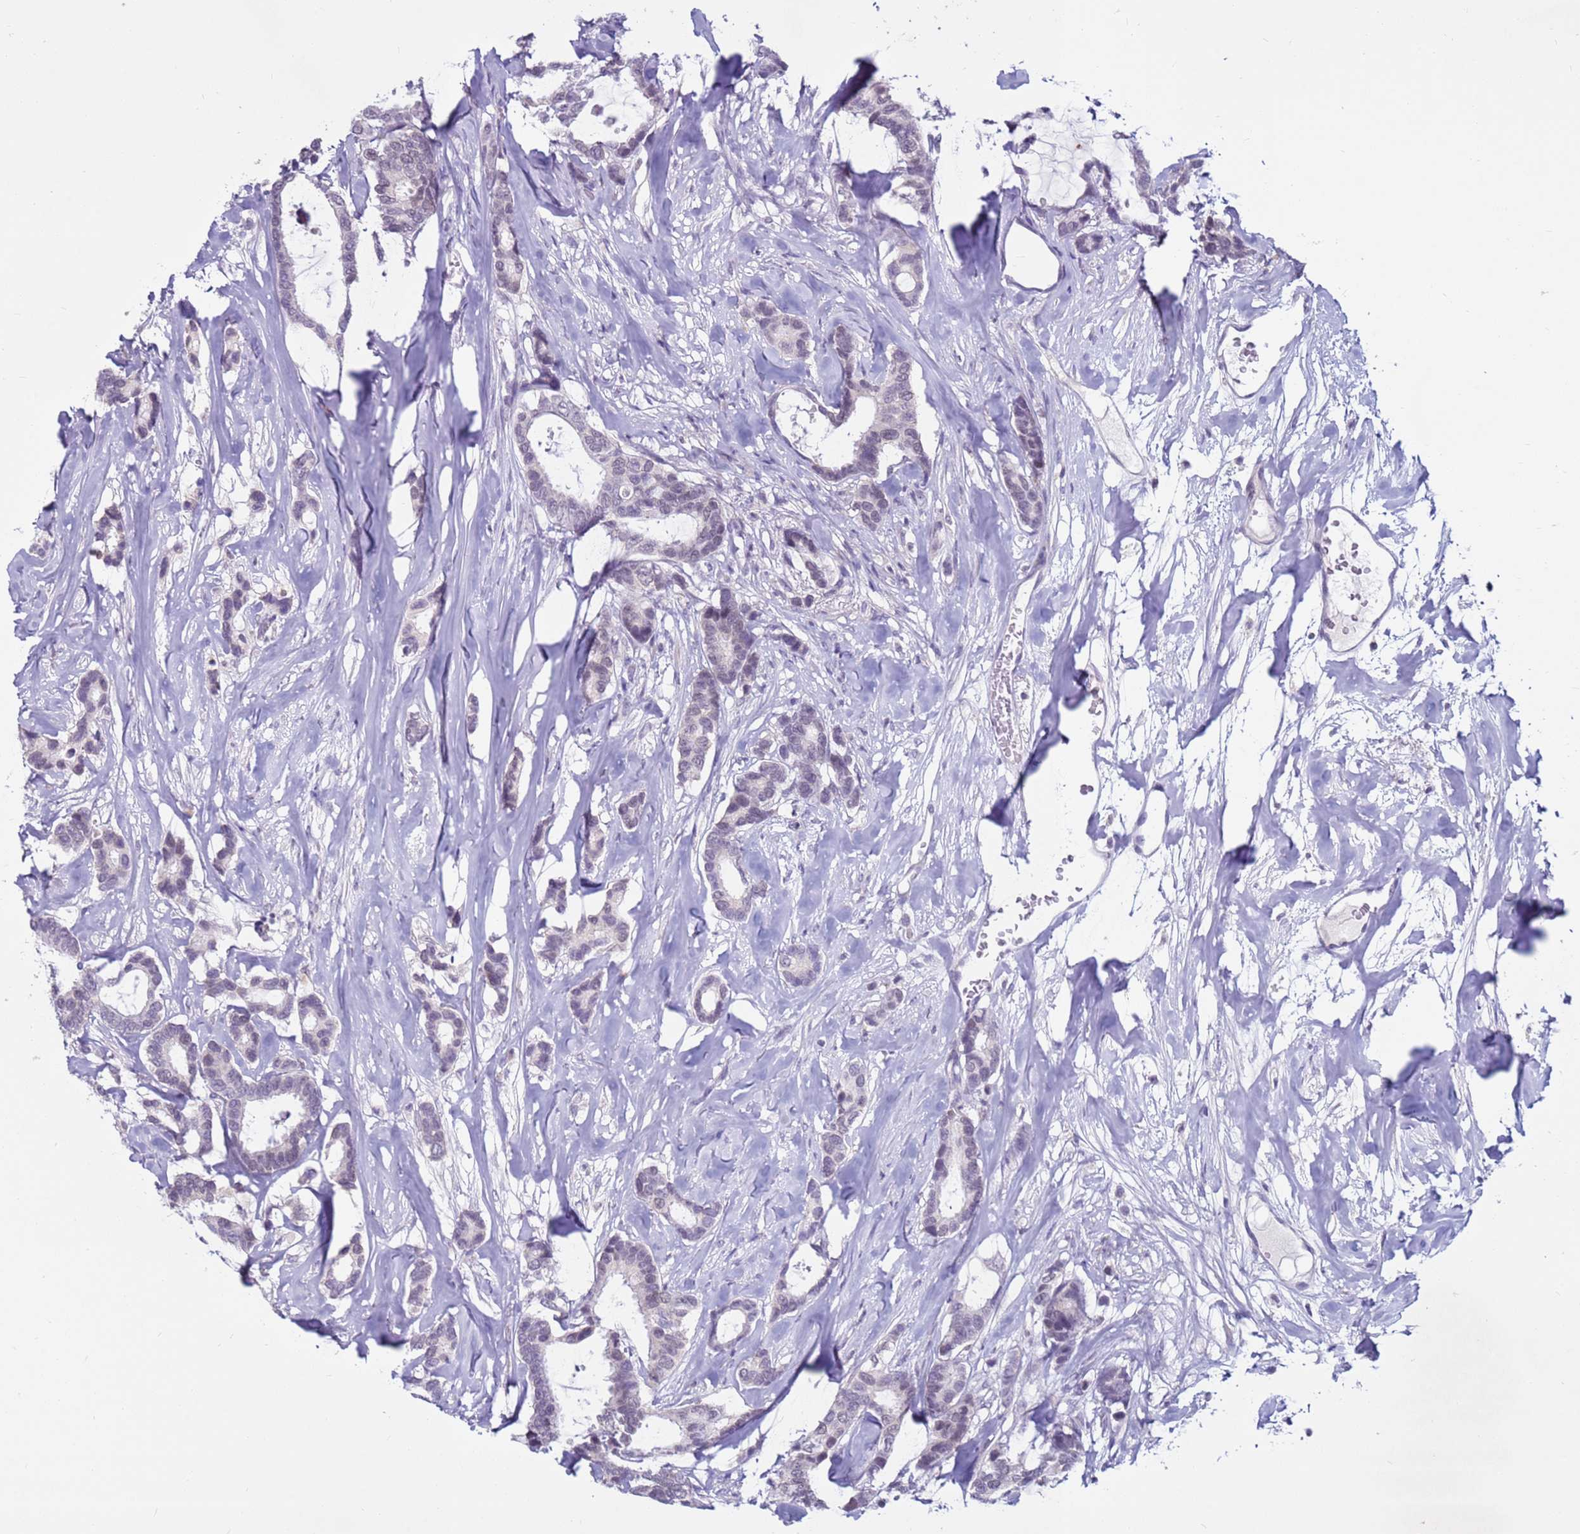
{"staining": {"intensity": "negative", "quantity": "none", "location": "none"}, "tissue": "breast cancer", "cell_type": "Tumor cells", "image_type": "cancer", "snomed": [{"axis": "morphology", "description": "Duct carcinoma"}, {"axis": "topography", "description": "Breast"}], "caption": "This micrograph is of breast cancer (intraductal carcinoma) stained with immunohistochemistry (IHC) to label a protein in brown with the nuclei are counter-stained blue. There is no positivity in tumor cells. (Brightfield microscopy of DAB IHC at high magnification).", "gene": "CDK2AP2", "patient": {"sex": "female", "age": 87}}